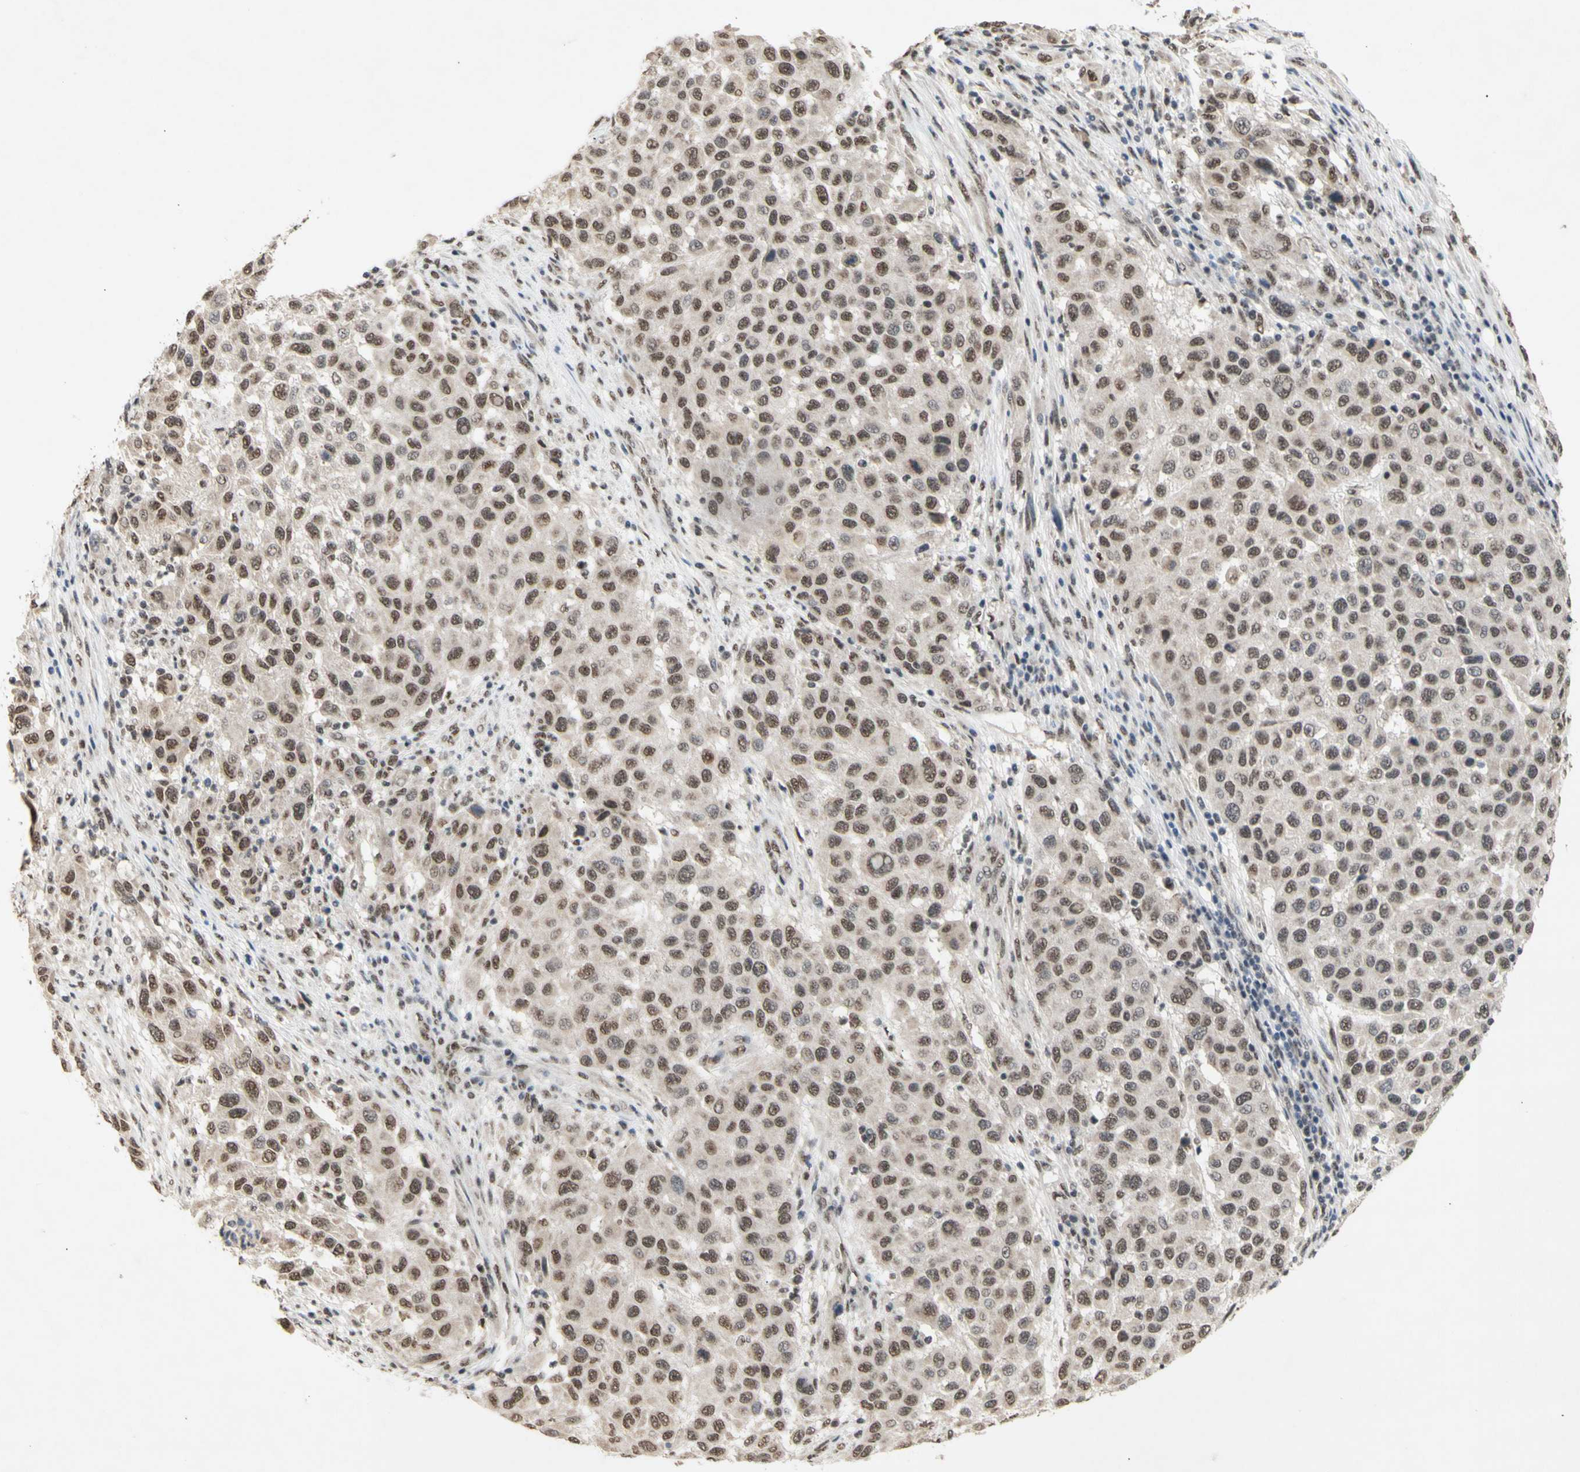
{"staining": {"intensity": "weak", "quantity": ">75%", "location": "nuclear"}, "tissue": "melanoma", "cell_type": "Tumor cells", "image_type": "cancer", "snomed": [{"axis": "morphology", "description": "Malignant melanoma, Metastatic site"}, {"axis": "topography", "description": "Lymph node"}], "caption": "Immunohistochemistry (IHC) of melanoma demonstrates low levels of weak nuclear positivity in approximately >75% of tumor cells.", "gene": "SFPQ", "patient": {"sex": "male", "age": 61}}